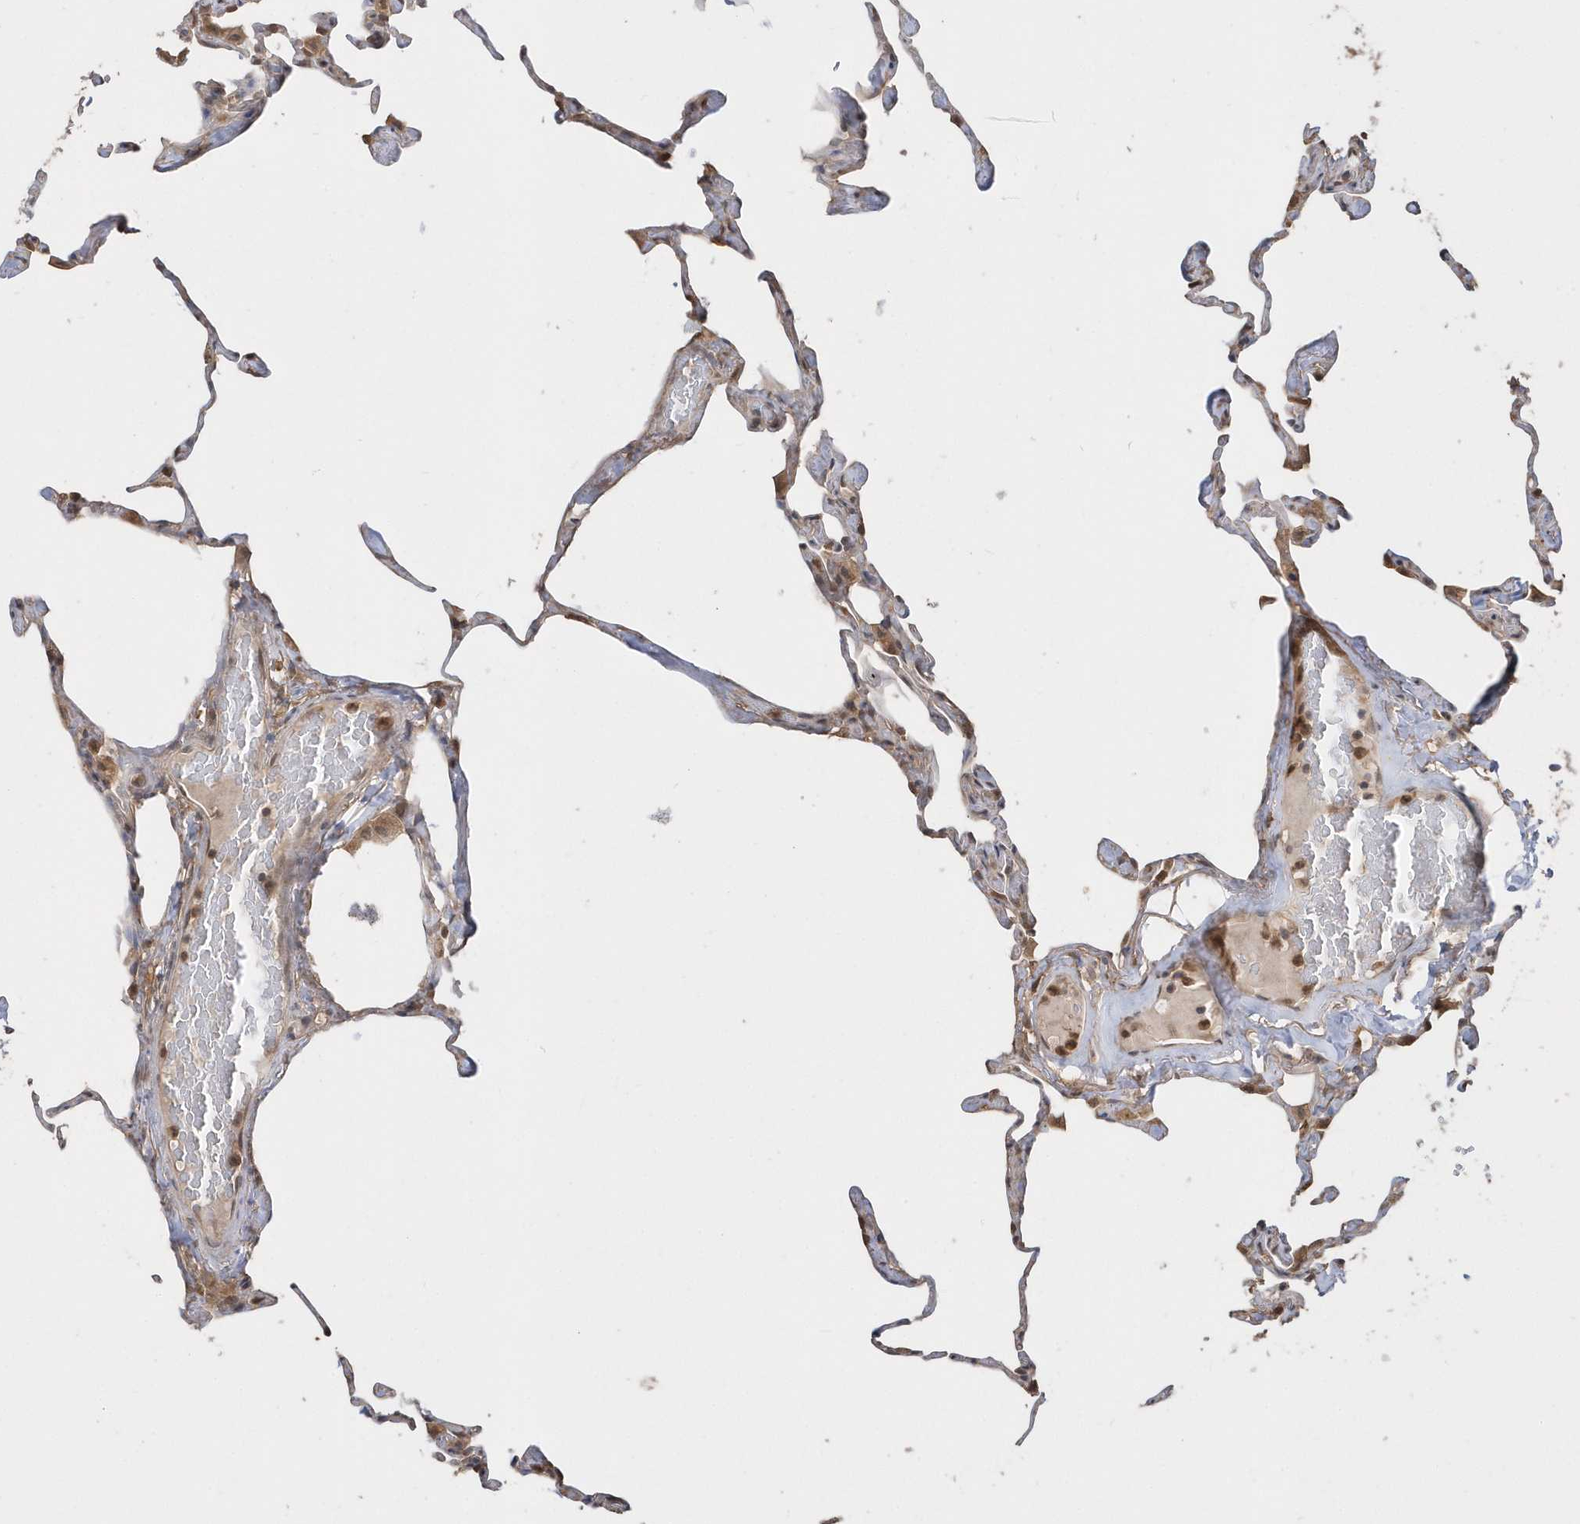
{"staining": {"intensity": "moderate", "quantity": "<25%", "location": "cytoplasmic/membranous"}, "tissue": "lung", "cell_type": "Alveolar cells", "image_type": "normal", "snomed": [{"axis": "morphology", "description": "Normal tissue, NOS"}, {"axis": "topography", "description": "Lung"}], "caption": "Moderate cytoplasmic/membranous positivity for a protein is present in approximately <25% of alveolar cells of benign lung using immunohistochemistry.", "gene": "RPEL1", "patient": {"sex": "male", "age": 65}}